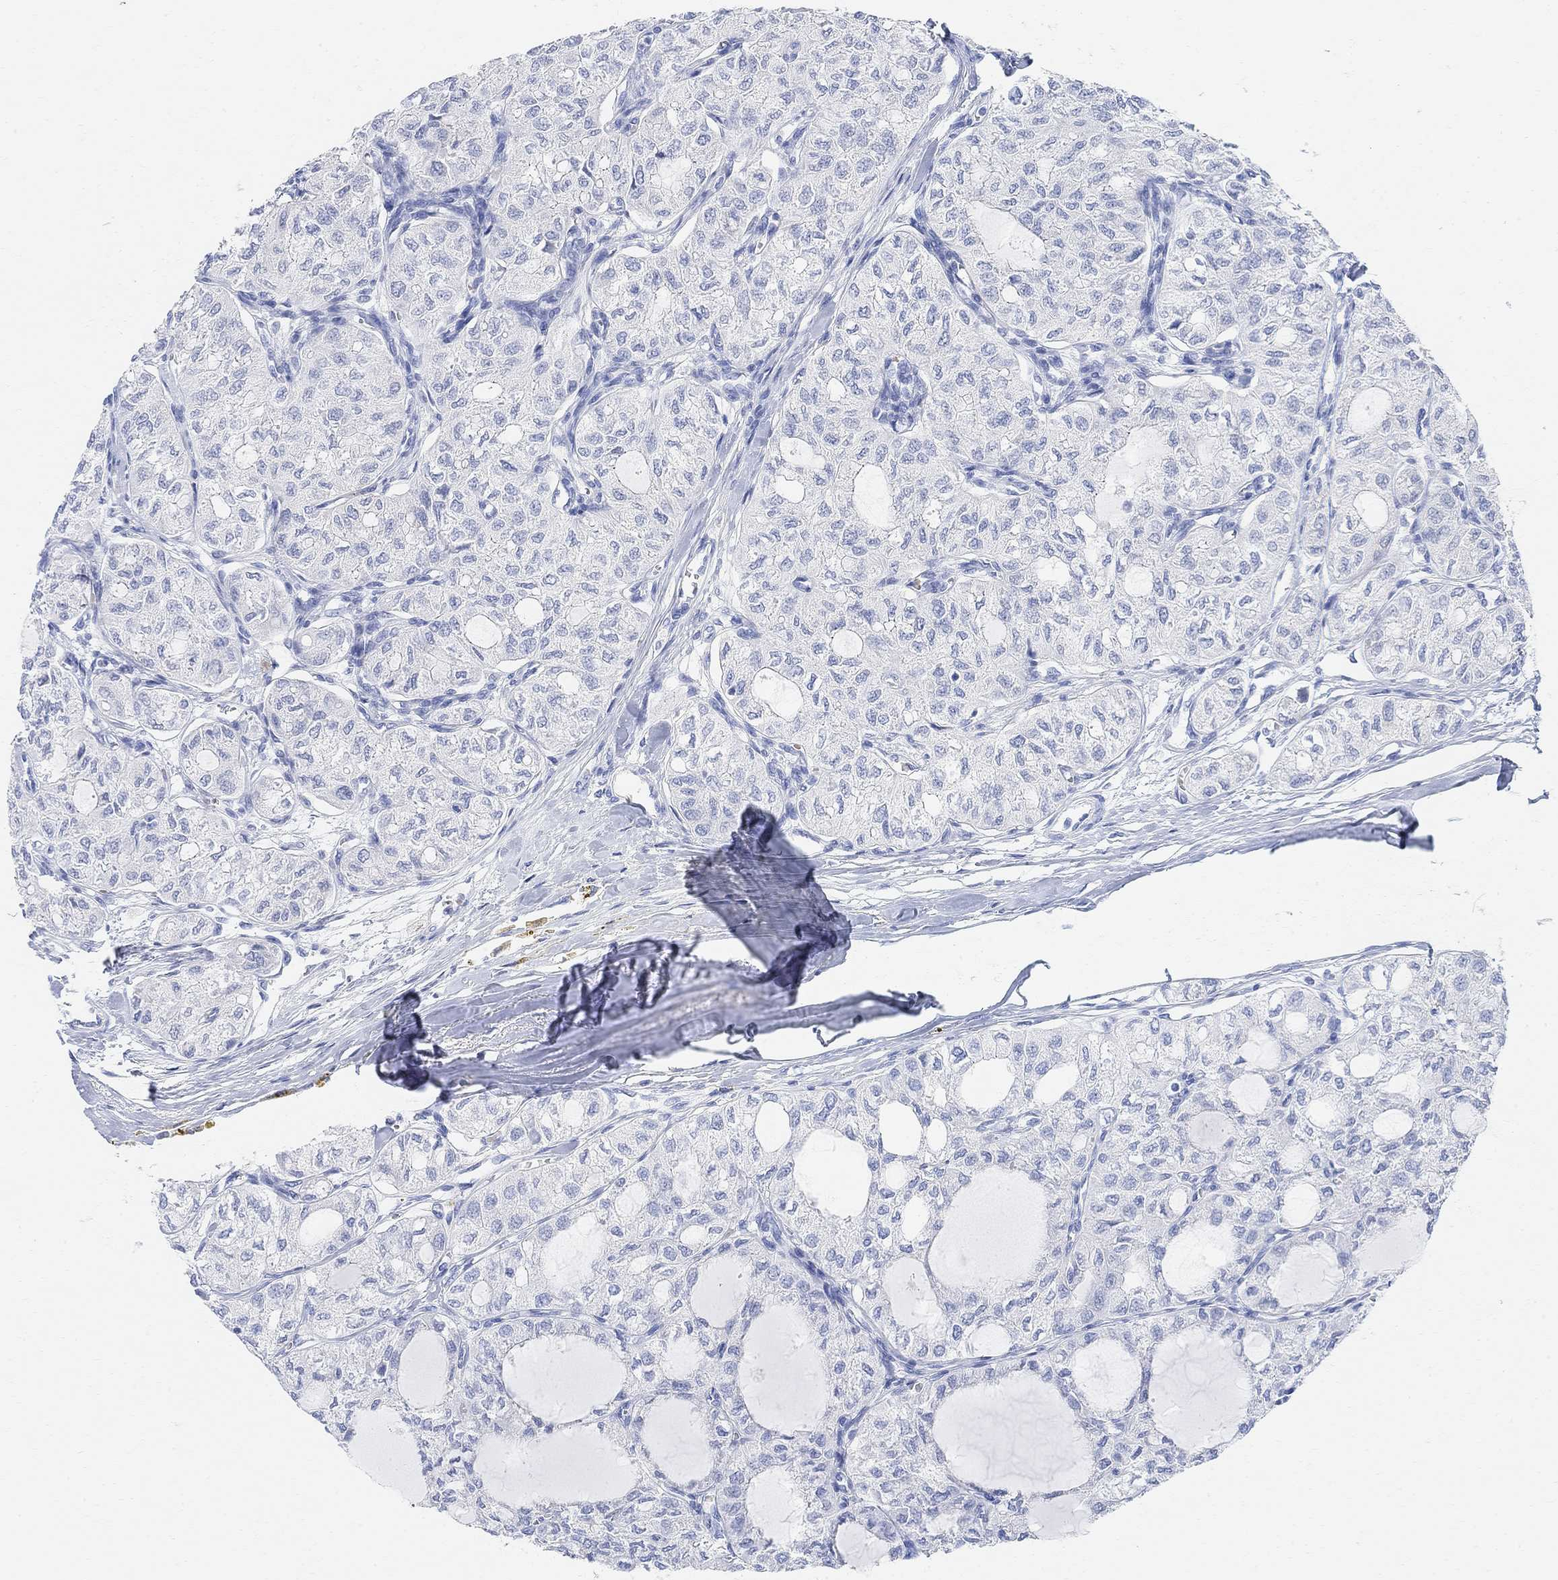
{"staining": {"intensity": "negative", "quantity": "none", "location": "none"}, "tissue": "thyroid cancer", "cell_type": "Tumor cells", "image_type": "cancer", "snomed": [{"axis": "morphology", "description": "Follicular adenoma carcinoma, NOS"}, {"axis": "topography", "description": "Thyroid gland"}], "caption": "DAB (3,3'-diaminobenzidine) immunohistochemical staining of human thyroid cancer (follicular adenoma carcinoma) displays no significant positivity in tumor cells.", "gene": "RETNLB", "patient": {"sex": "male", "age": 75}}